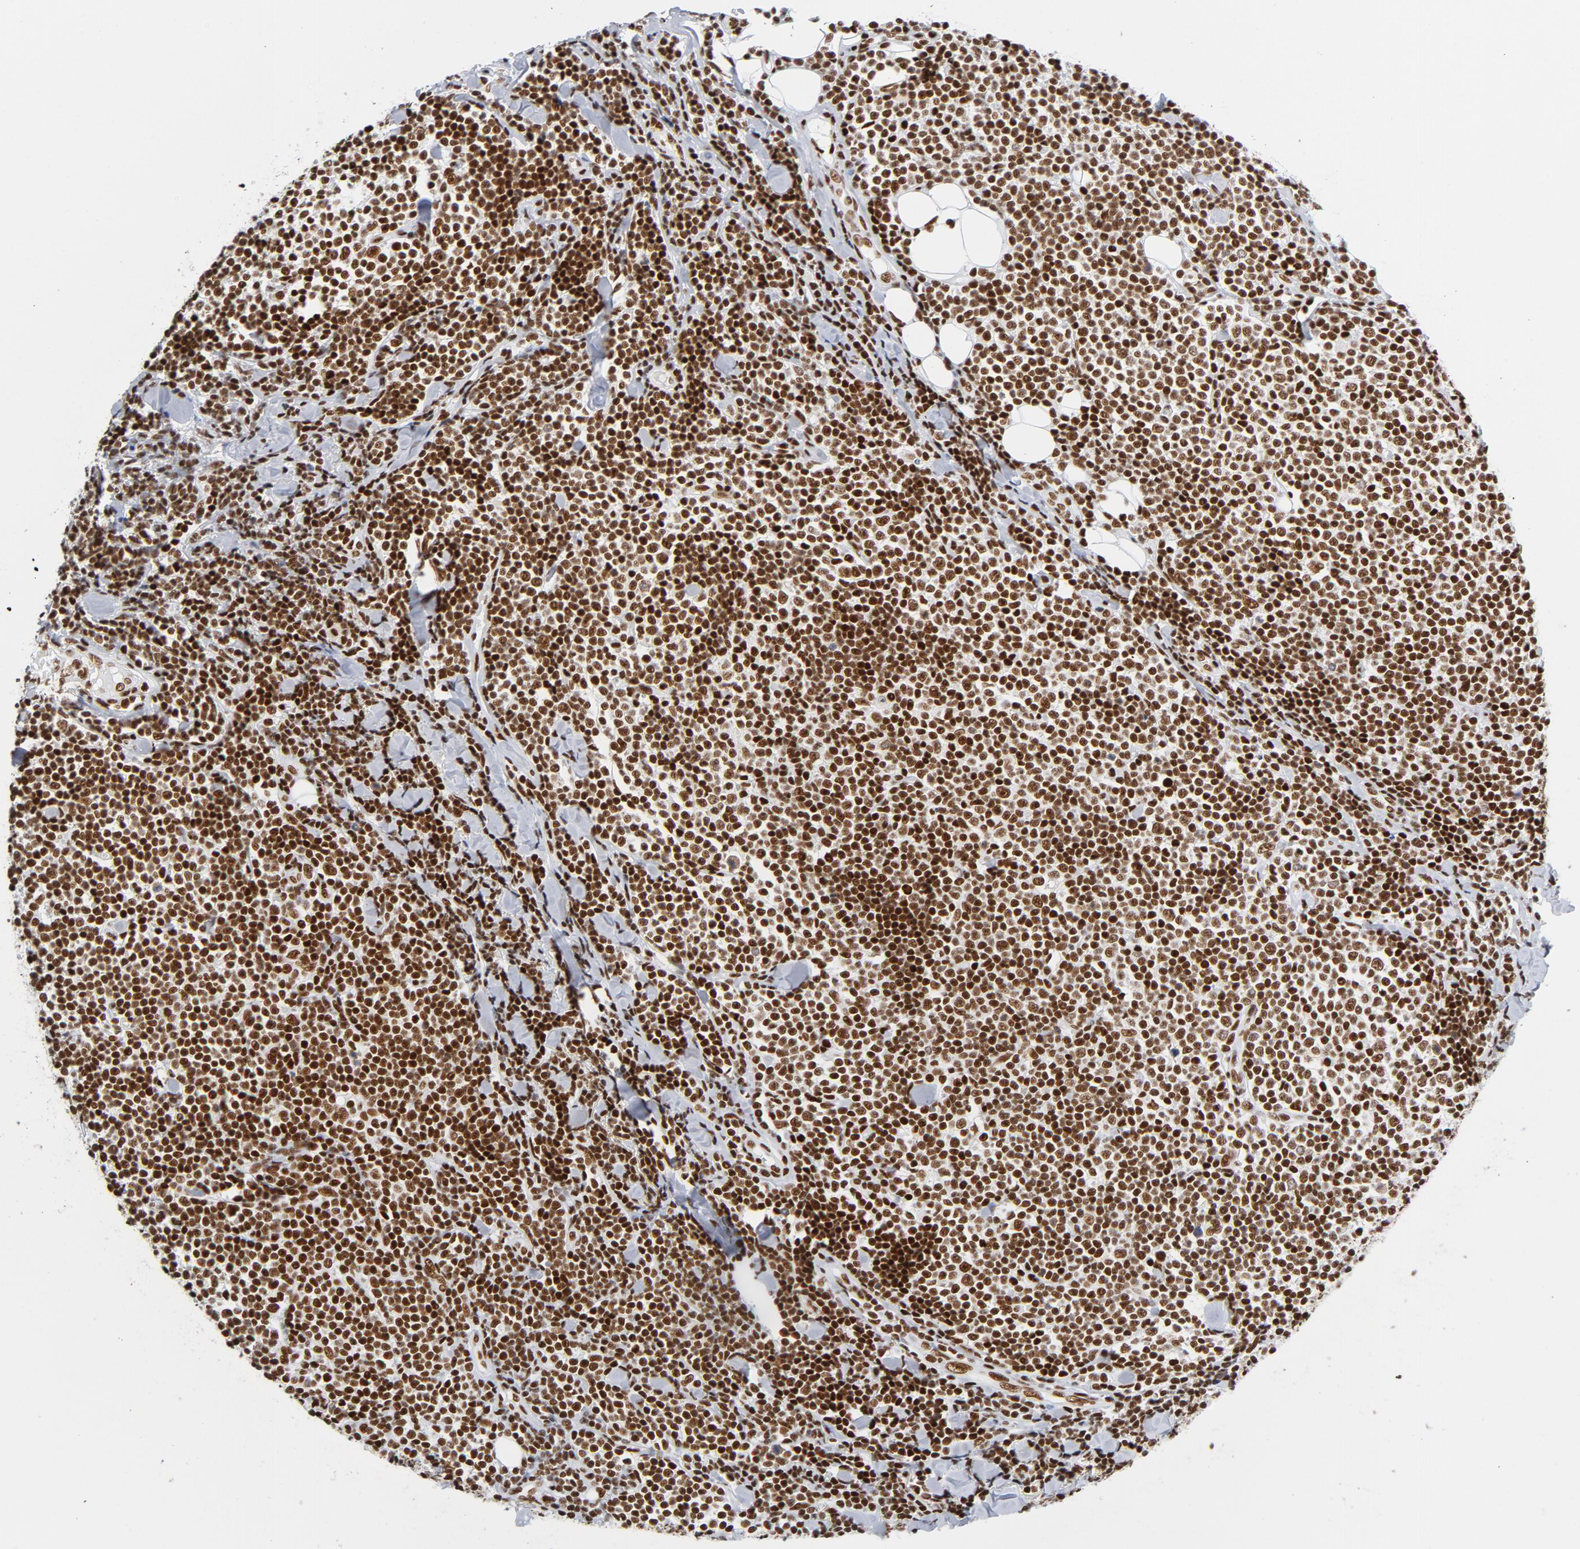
{"staining": {"intensity": "strong", "quantity": ">75%", "location": "nuclear"}, "tissue": "lymphoma", "cell_type": "Tumor cells", "image_type": "cancer", "snomed": [{"axis": "morphology", "description": "Malignant lymphoma, non-Hodgkin's type, Low grade"}, {"axis": "topography", "description": "Soft tissue"}], "caption": "Immunohistochemical staining of lymphoma exhibits strong nuclear protein positivity in approximately >75% of tumor cells.", "gene": "XRCC5", "patient": {"sex": "male", "age": 92}}